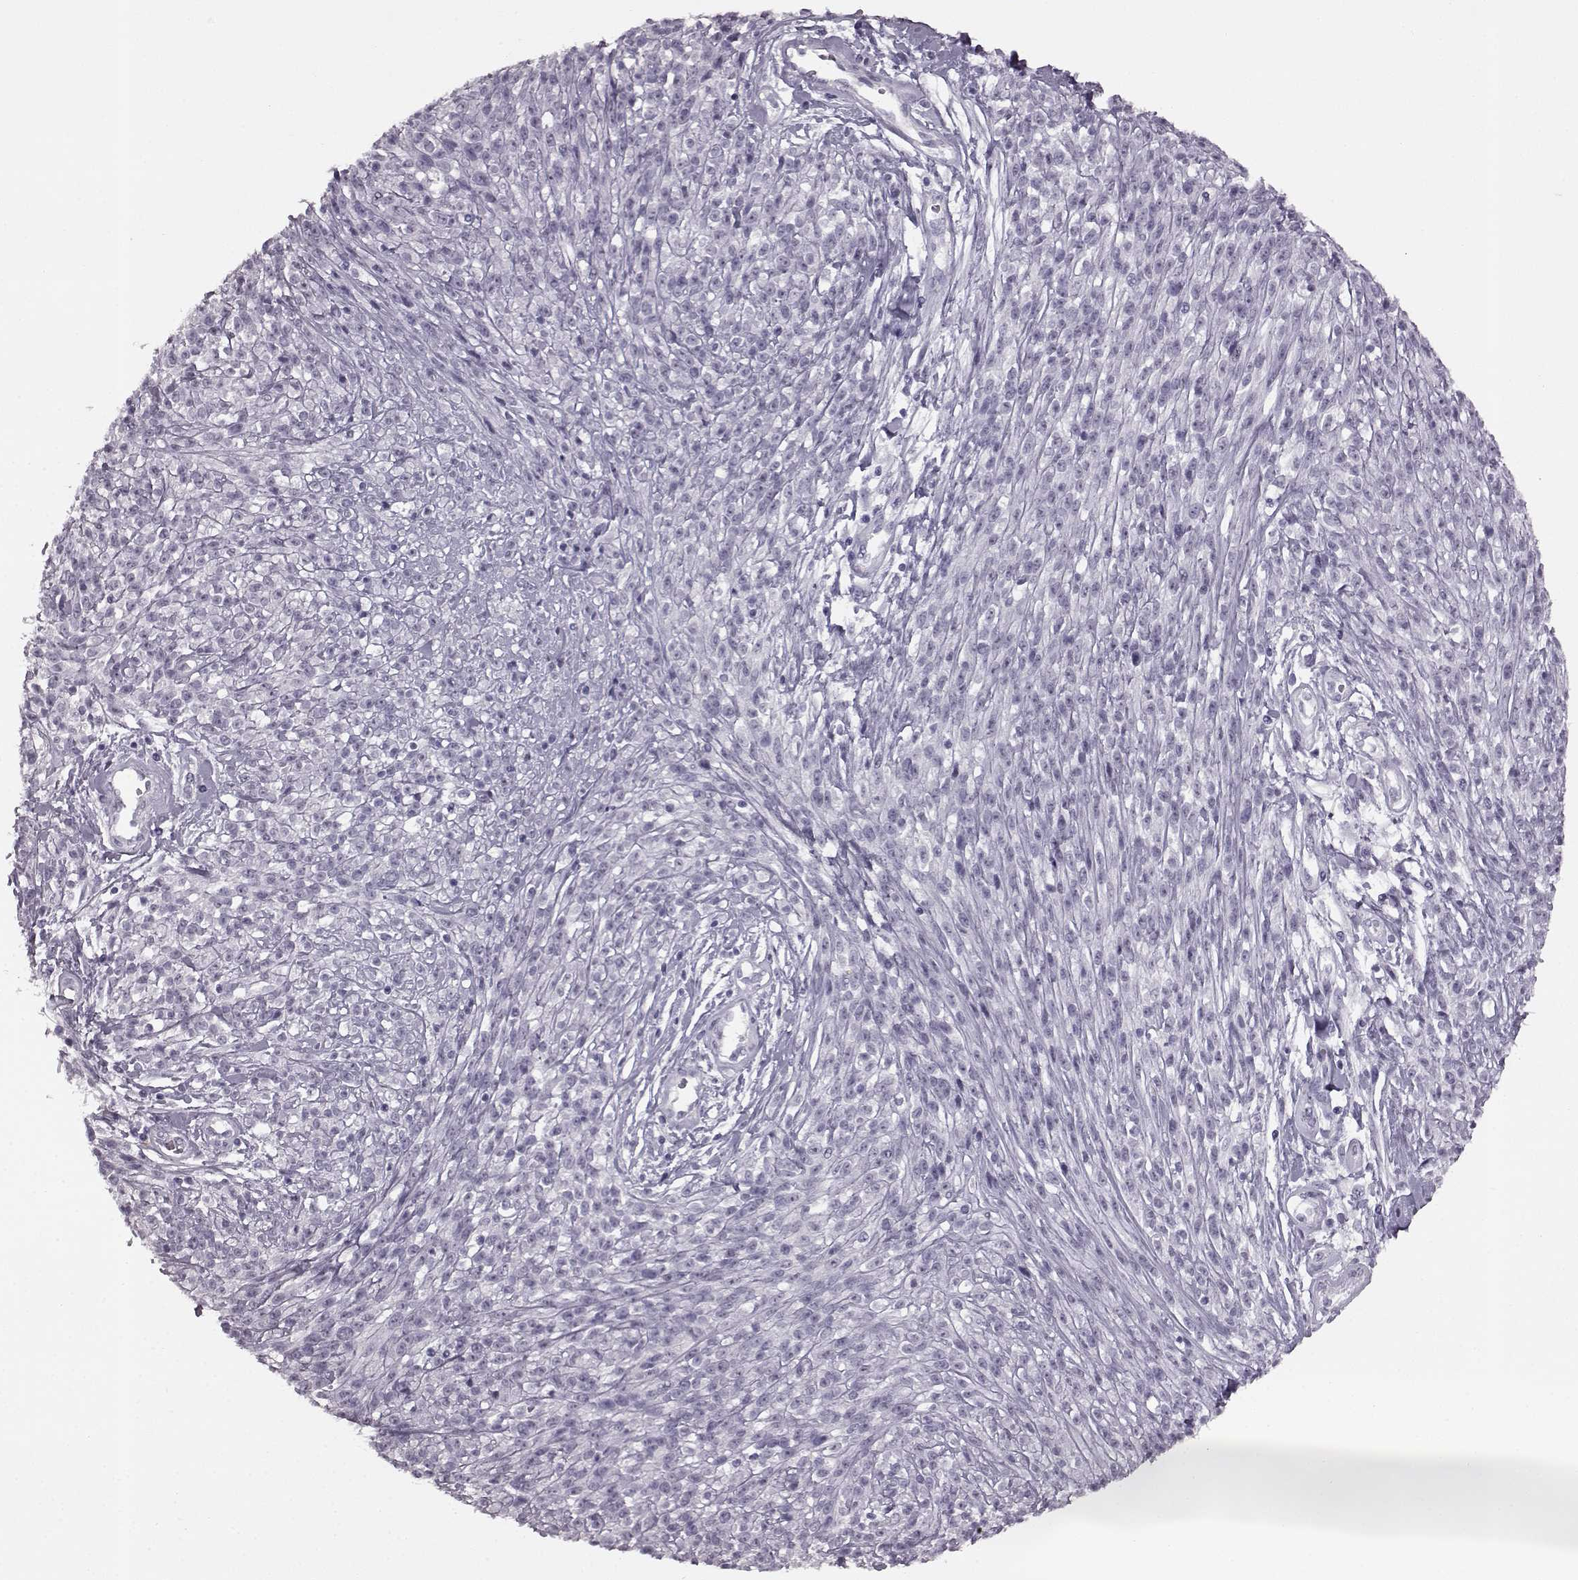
{"staining": {"intensity": "negative", "quantity": "none", "location": "none"}, "tissue": "melanoma", "cell_type": "Tumor cells", "image_type": "cancer", "snomed": [{"axis": "morphology", "description": "Malignant melanoma, NOS"}, {"axis": "topography", "description": "Skin"}, {"axis": "topography", "description": "Skin of trunk"}], "caption": "Immunohistochemistry image of neoplastic tissue: malignant melanoma stained with DAB (3,3'-diaminobenzidine) reveals no significant protein expression in tumor cells. (Brightfield microscopy of DAB (3,3'-diaminobenzidine) immunohistochemistry (IHC) at high magnification).", "gene": "PRPH2", "patient": {"sex": "male", "age": 74}}